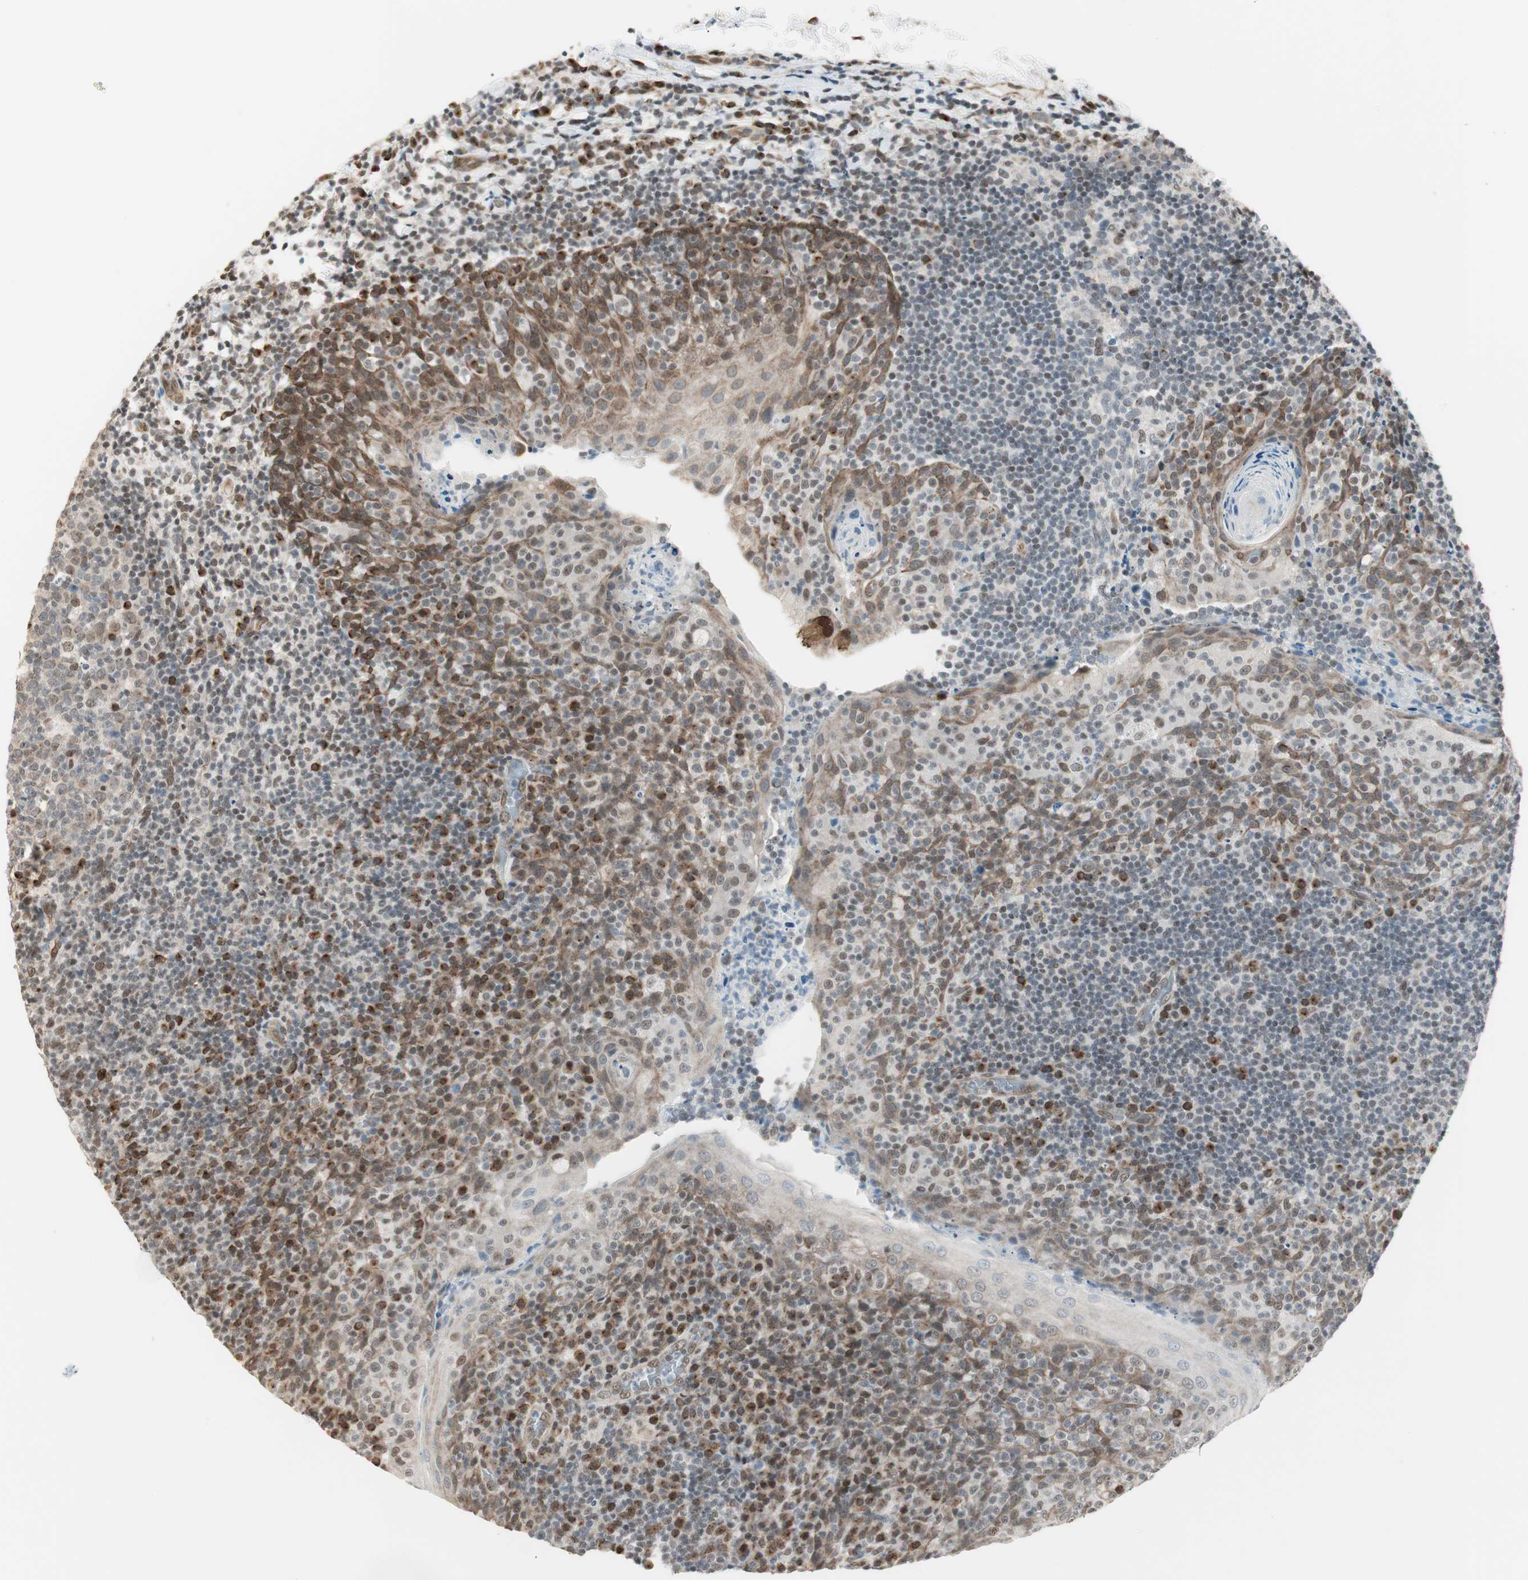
{"staining": {"intensity": "weak", "quantity": "25%-75%", "location": "cytoplasmic/membranous,nuclear"}, "tissue": "tonsil", "cell_type": "Germinal center cells", "image_type": "normal", "snomed": [{"axis": "morphology", "description": "Normal tissue, NOS"}, {"axis": "topography", "description": "Tonsil"}], "caption": "Immunohistochemical staining of benign human tonsil reveals low levels of weak cytoplasmic/membranous,nuclear positivity in approximately 25%-75% of germinal center cells. The staining was performed using DAB to visualize the protein expression in brown, while the nuclei were stained in blue with hematoxylin (Magnification: 20x).", "gene": "ZBTB17", "patient": {"sex": "male", "age": 17}}